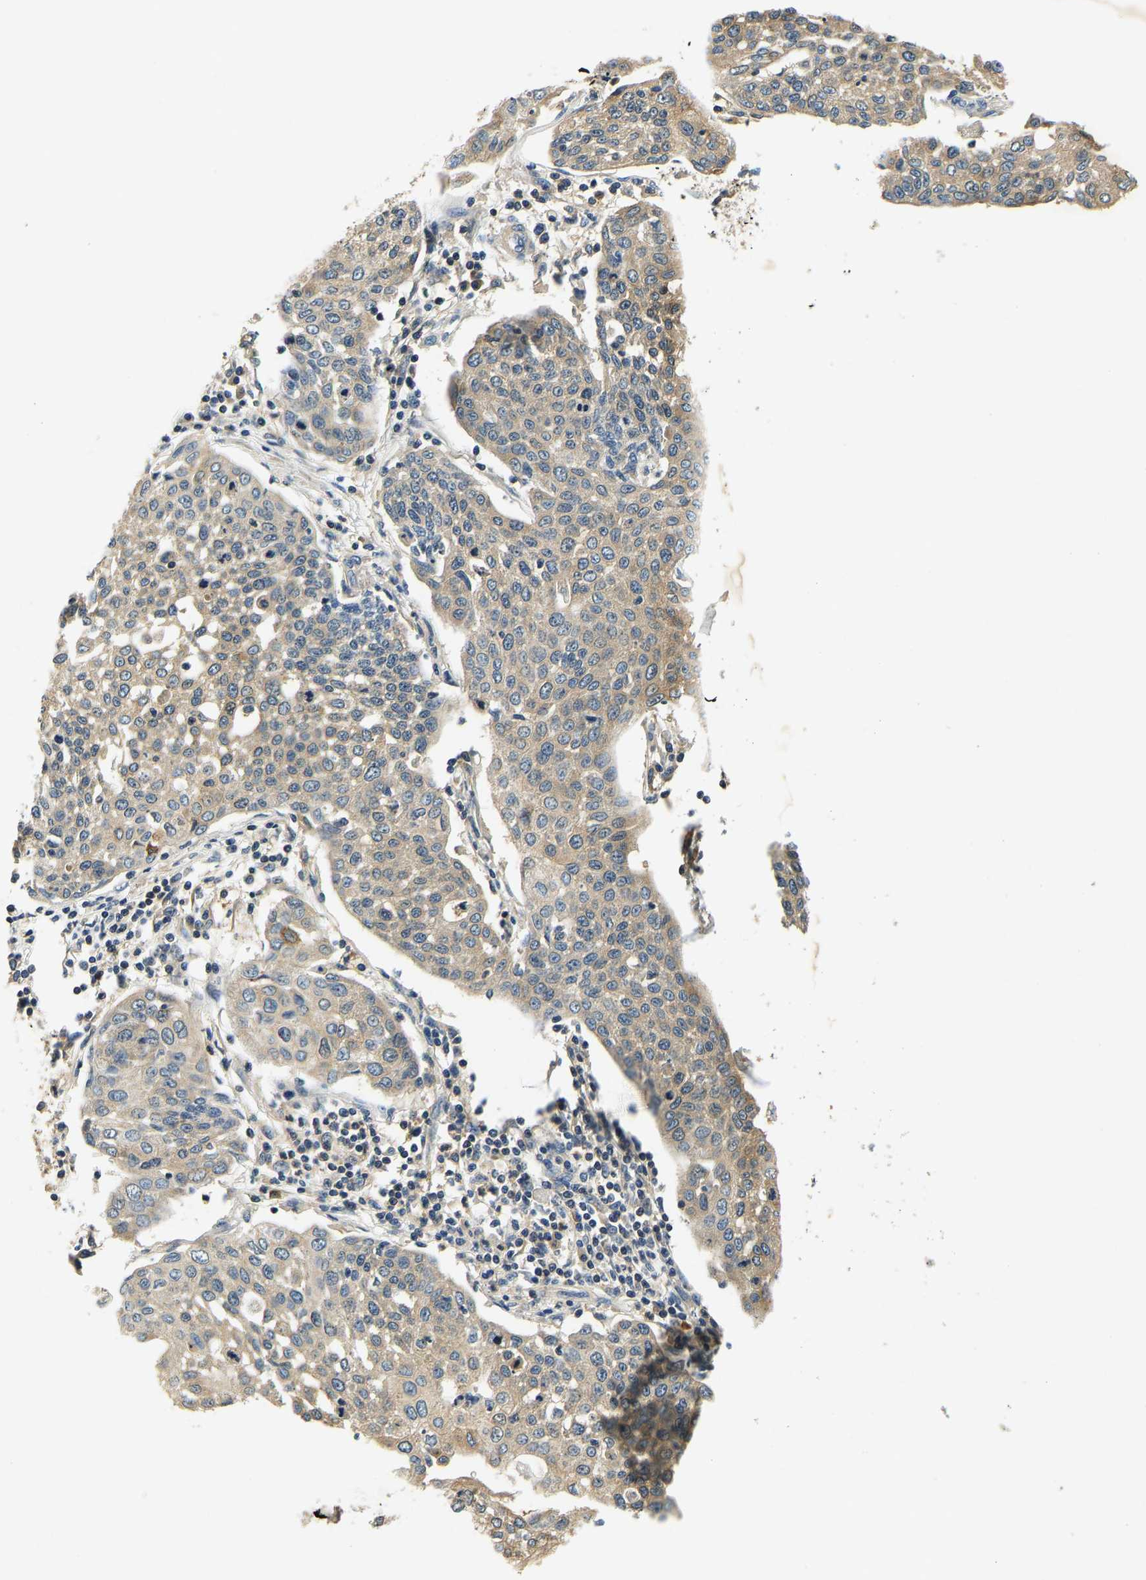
{"staining": {"intensity": "moderate", "quantity": ">75%", "location": "cytoplasmic/membranous"}, "tissue": "cervical cancer", "cell_type": "Tumor cells", "image_type": "cancer", "snomed": [{"axis": "morphology", "description": "Squamous cell carcinoma, NOS"}, {"axis": "topography", "description": "Cervix"}], "caption": "Immunohistochemical staining of human cervical cancer (squamous cell carcinoma) displays medium levels of moderate cytoplasmic/membranous protein staining in approximately >75% of tumor cells.", "gene": "RESF1", "patient": {"sex": "female", "age": 34}}